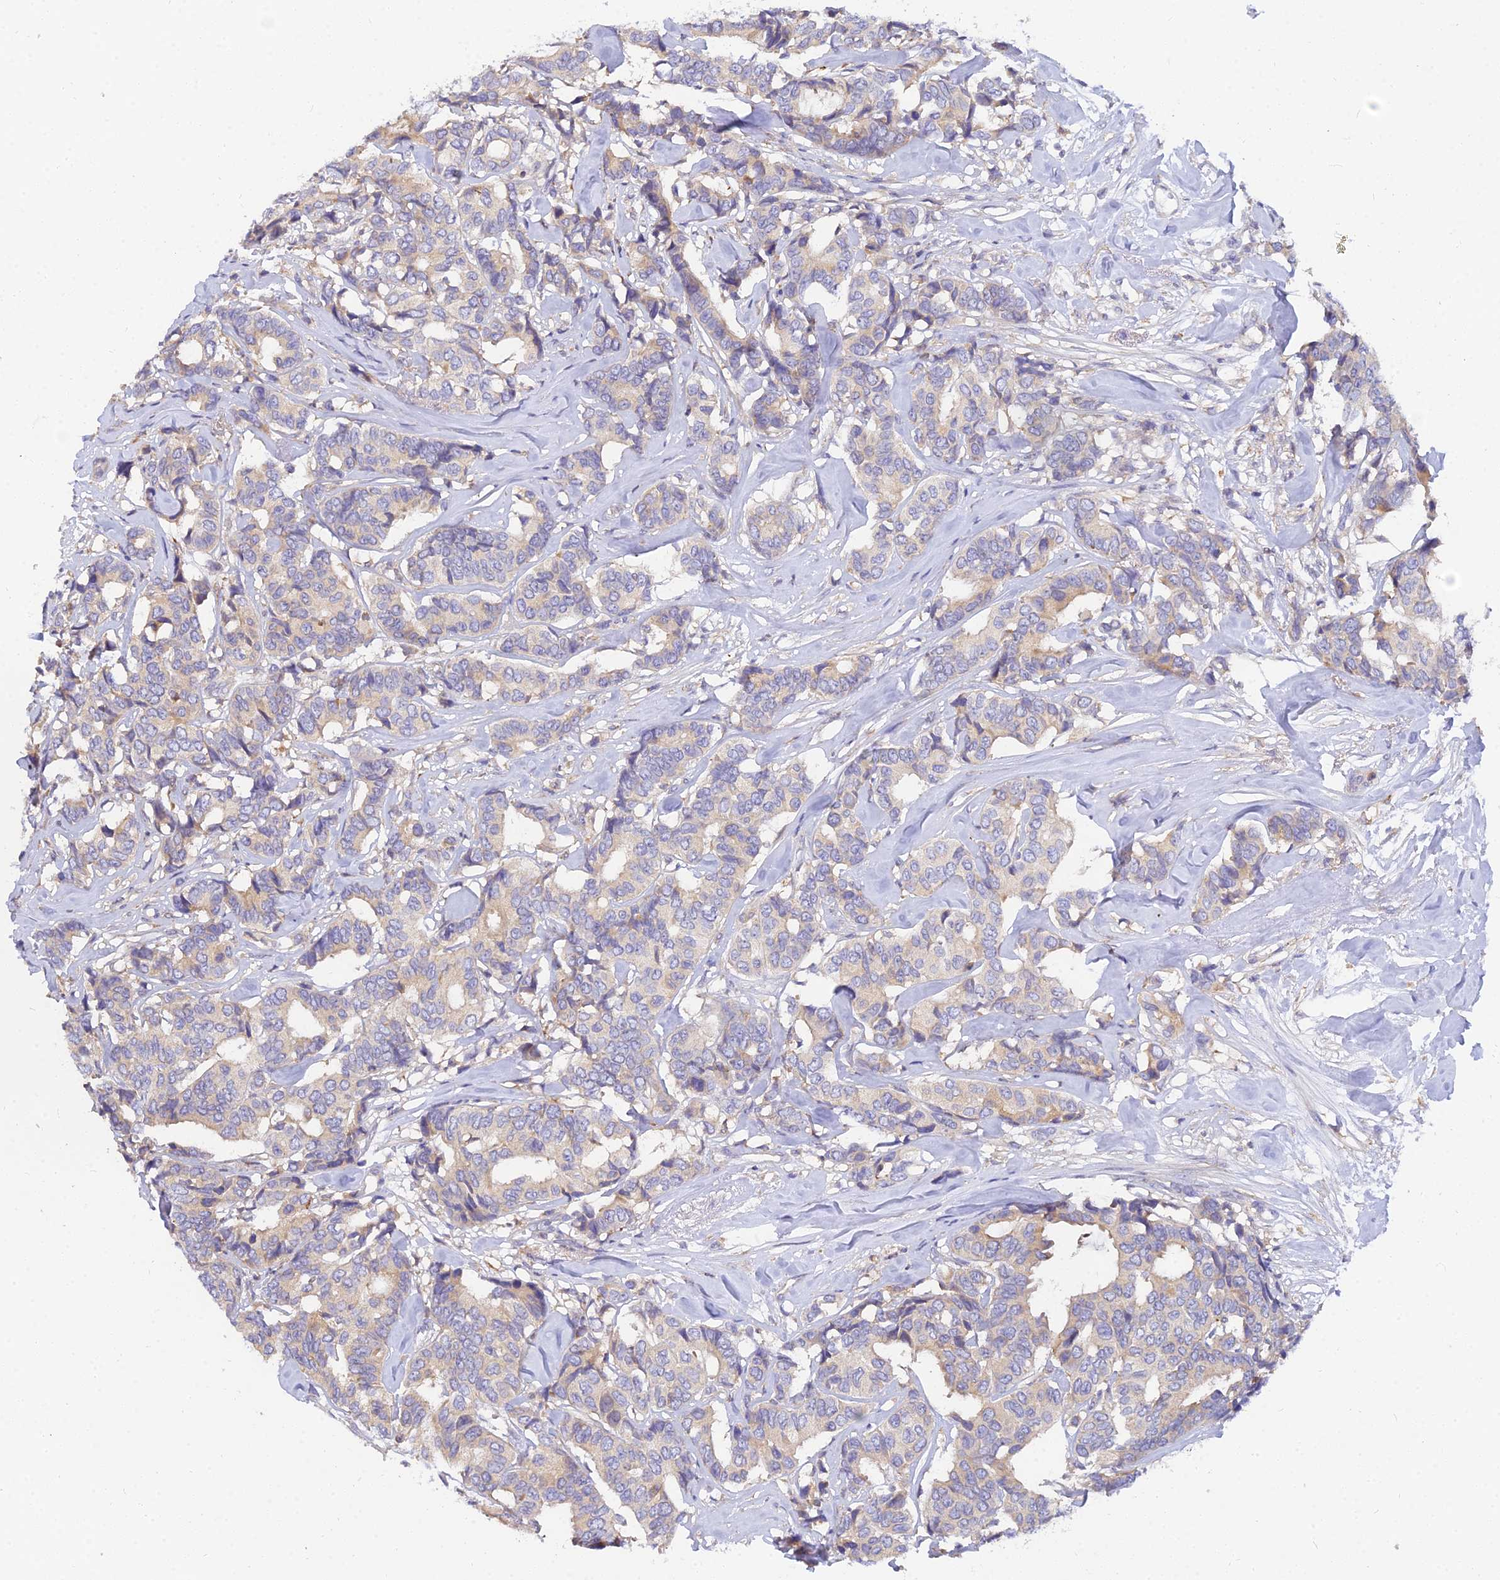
{"staining": {"intensity": "weak", "quantity": "25%-75%", "location": "cytoplasmic/membranous"}, "tissue": "breast cancer", "cell_type": "Tumor cells", "image_type": "cancer", "snomed": [{"axis": "morphology", "description": "Duct carcinoma"}, {"axis": "topography", "description": "Breast"}], "caption": "The image shows a brown stain indicating the presence of a protein in the cytoplasmic/membranous of tumor cells in infiltrating ductal carcinoma (breast).", "gene": "ARL8B", "patient": {"sex": "female", "age": 87}}